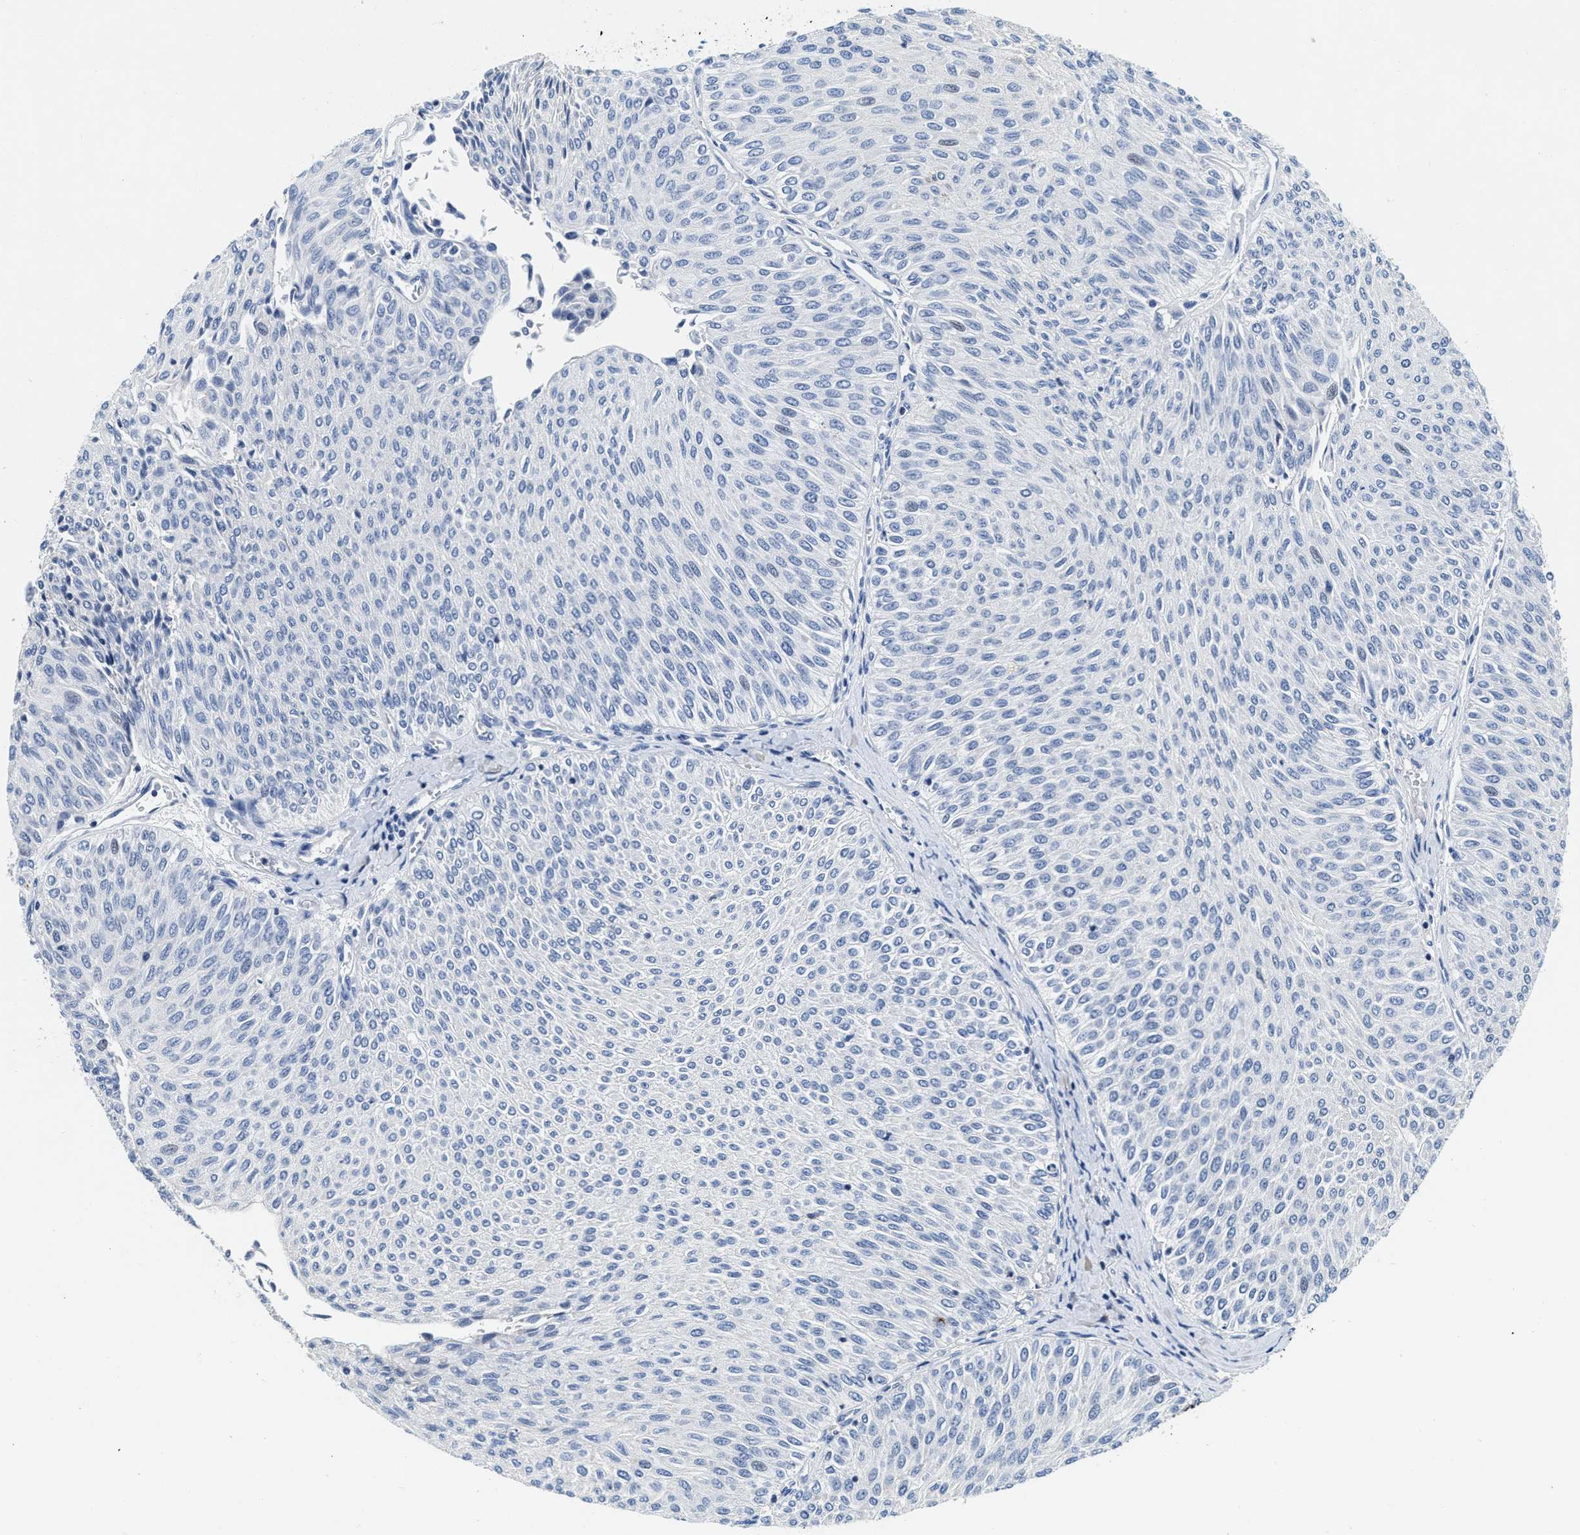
{"staining": {"intensity": "negative", "quantity": "none", "location": "none"}, "tissue": "urothelial cancer", "cell_type": "Tumor cells", "image_type": "cancer", "snomed": [{"axis": "morphology", "description": "Urothelial carcinoma, Low grade"}, {"axis": "topography", "description": "Urinary bladder"}], "caption": "Immunohistochemical staining of human urothelial cancer demonstrates no significant positivity in tumor cells. The staining is performed using DAB (3,3'-diaminobenzidine) brown chromogen with nuclei counter-stained in using hematoxylin.", "gene": "FBLN2", "patient": {"sex": "male", "age": 78}}